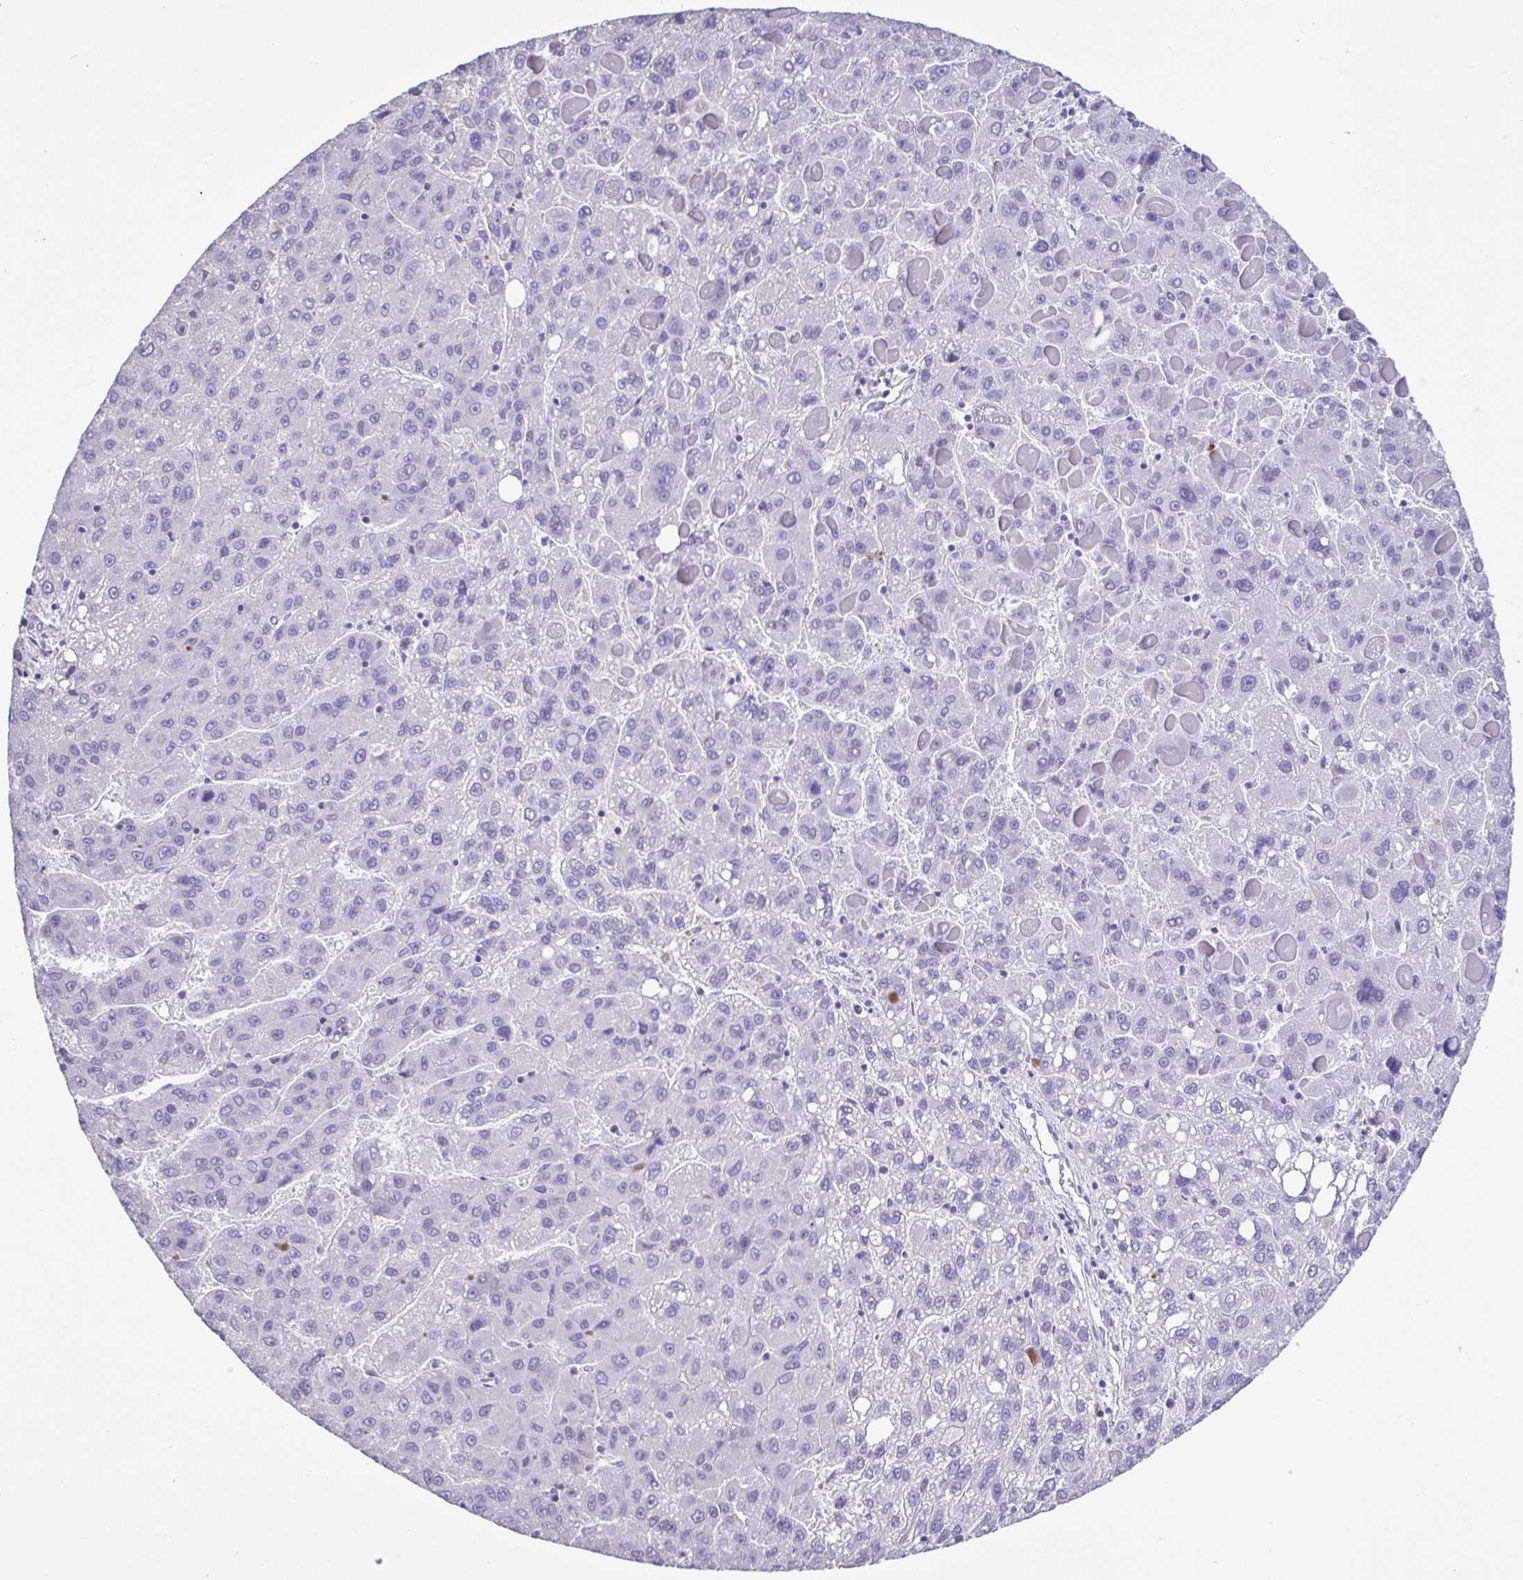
{"staining": {"intensity": "negative", "quantity": "none", "location": "none"}, "tissue": "liver cancer", "cell_type": "Tumor cells", "image_type": "cancer", "snomed": [{"axis": "morphology", "description": "Carcinoma, Hepatocellular, NOS"}, {"axis": "topography", "description": "Liver"}], "caption": "A high-resolution micrograph shows immunohistochemistry (IHC) staining of liver hepatocellular carcinoma, which exhibits no significant expression in tumor cells.", "gene": "PLA2G4E", "patient": {"sex": "female", "age": 82}}